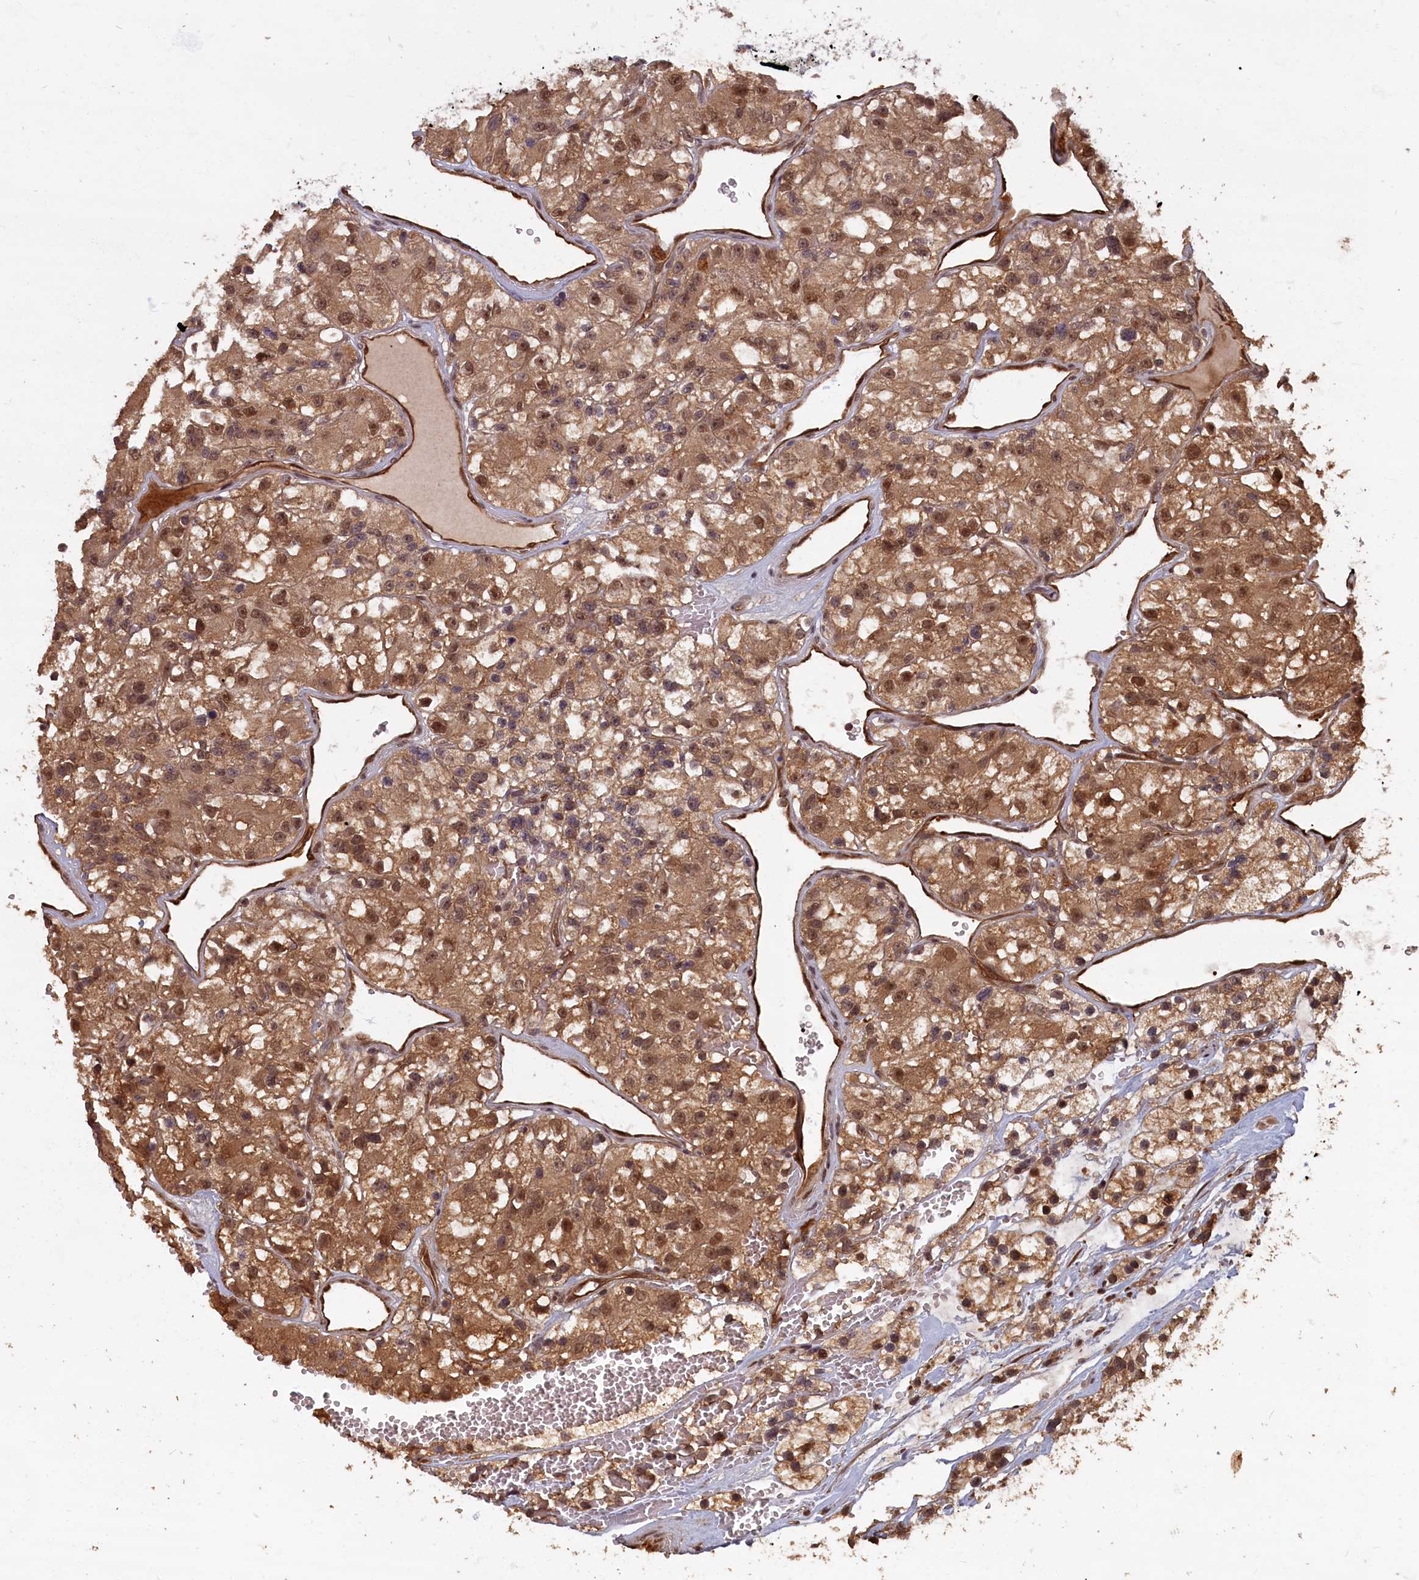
{"staining": {"intensity": "moderate", "quantity": ">75%", "location": "cytoplasmic/membranous,nuclear"}, "tissue": "renal cancer", "cell_type": "Tumor cells", "image_type": "cancer", "snomed": [{"axis": "morphology", "description": "Adenocarcinoma, NOS"}, {"axis": "topography", "description": "Kidney"}], "caption": "This micrograph shows immunohistochemistry (IHC) staining of human renal cancer, with medium moderate cytoplasmic/membranous and nuclear expression in about >75% of tumor cells.", "gene": "HIF3A", "patient": {"sex": "female", "age": 57}}